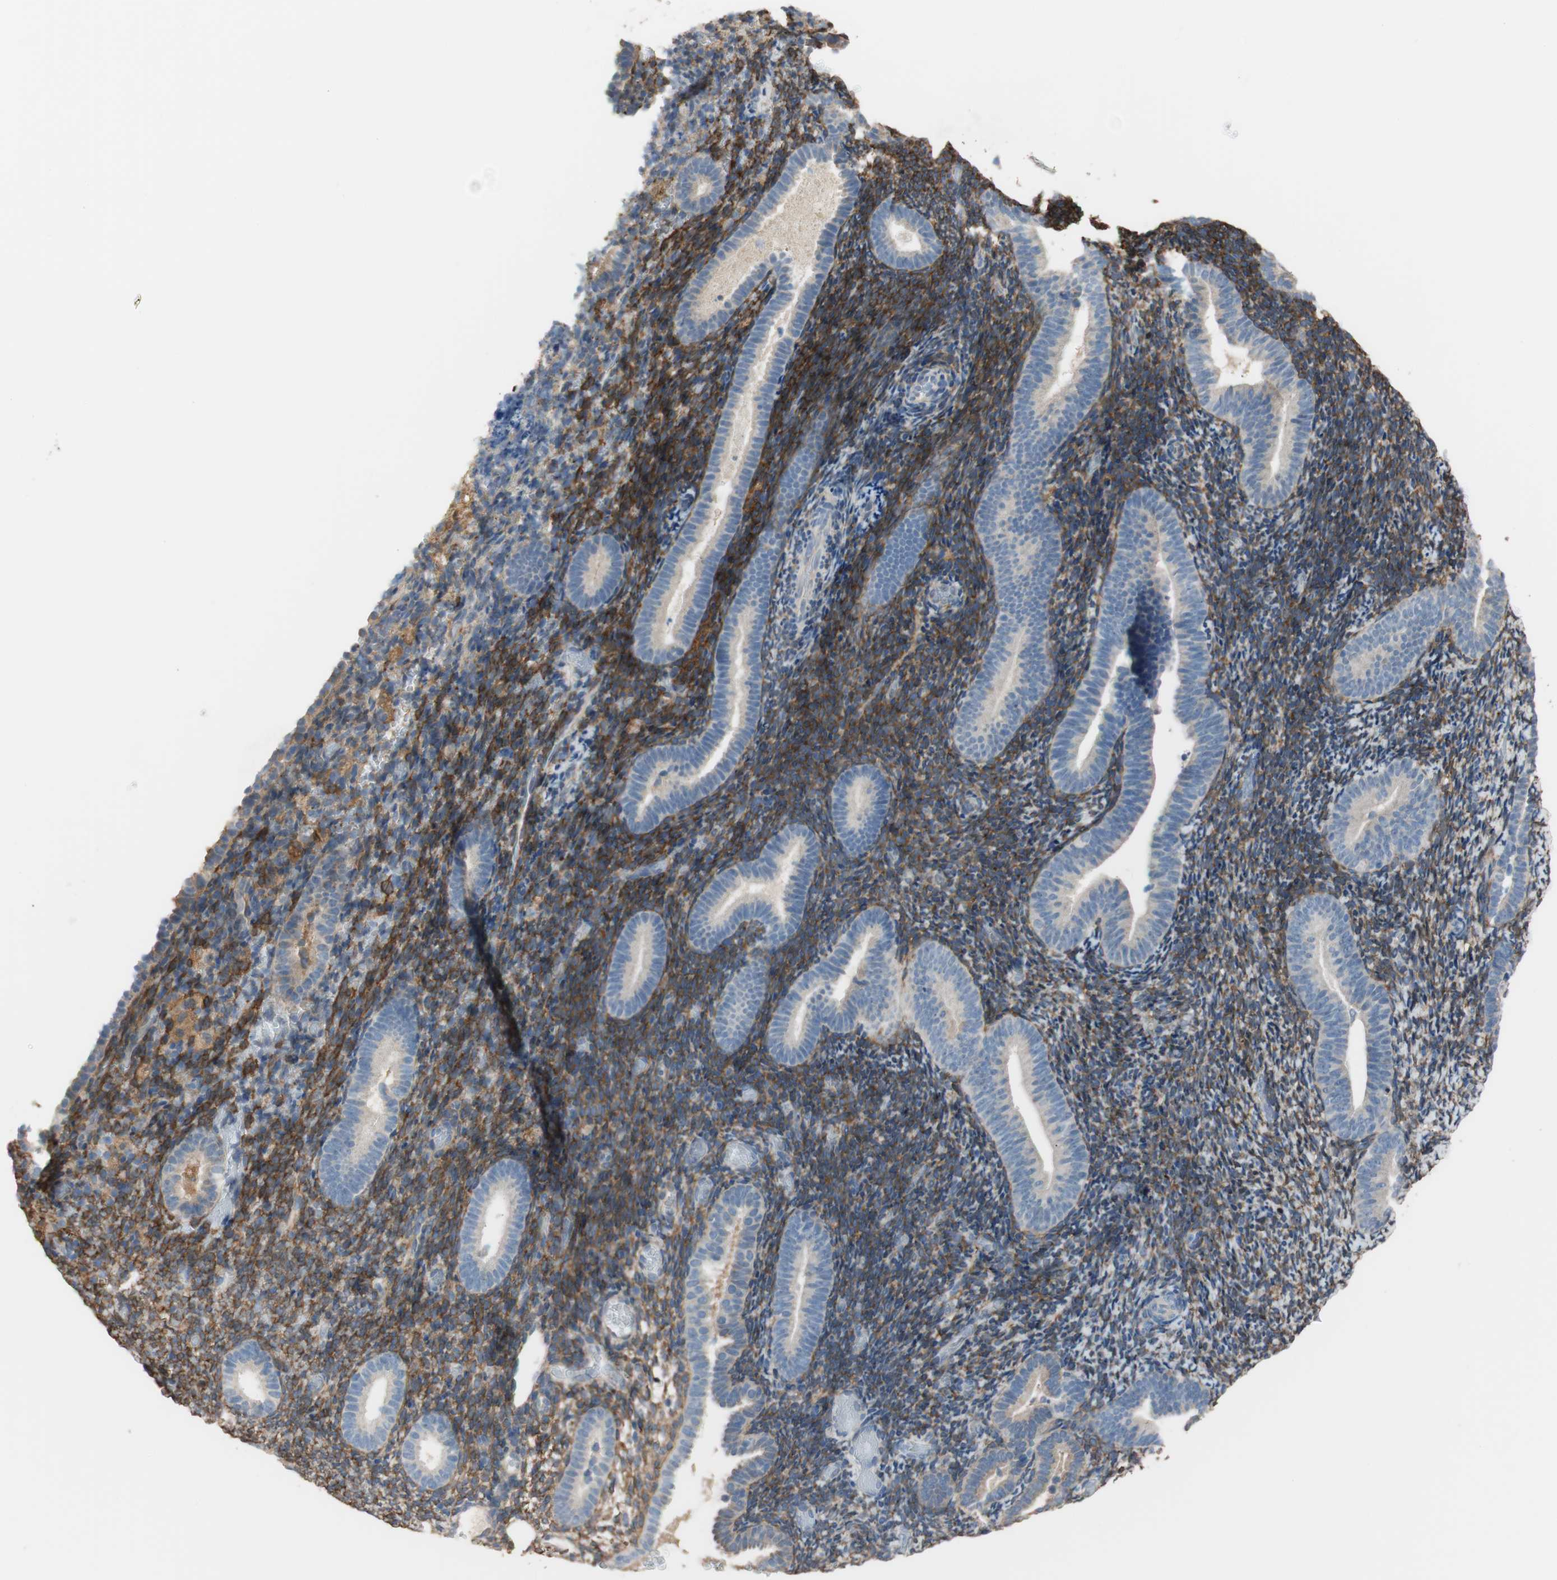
{"staining": {"intensity": "strong", "quantity": "25%-75%", "location": "cytoplasmic/membranous"}, "tissue": "endometrium", "cell_type": "Cells in endometrial stroma", "image_type": "normal", "snomed": [{"axis": "morphology", "description": "Normal tissue, NOS"}, {"axis": "topography", "description": "Endometrium"}], "caption": "This histopathology image shows benign endometrium stained with immunohistochemistry to label a protein in brown. The cytoplasmic/membranous of cells in endometrial stroma show strong positivity for the protein. Nuclei are counter-stained blue.", "gene": "ALDH1A2", "patient": {"sex": "female", "age": 51}}